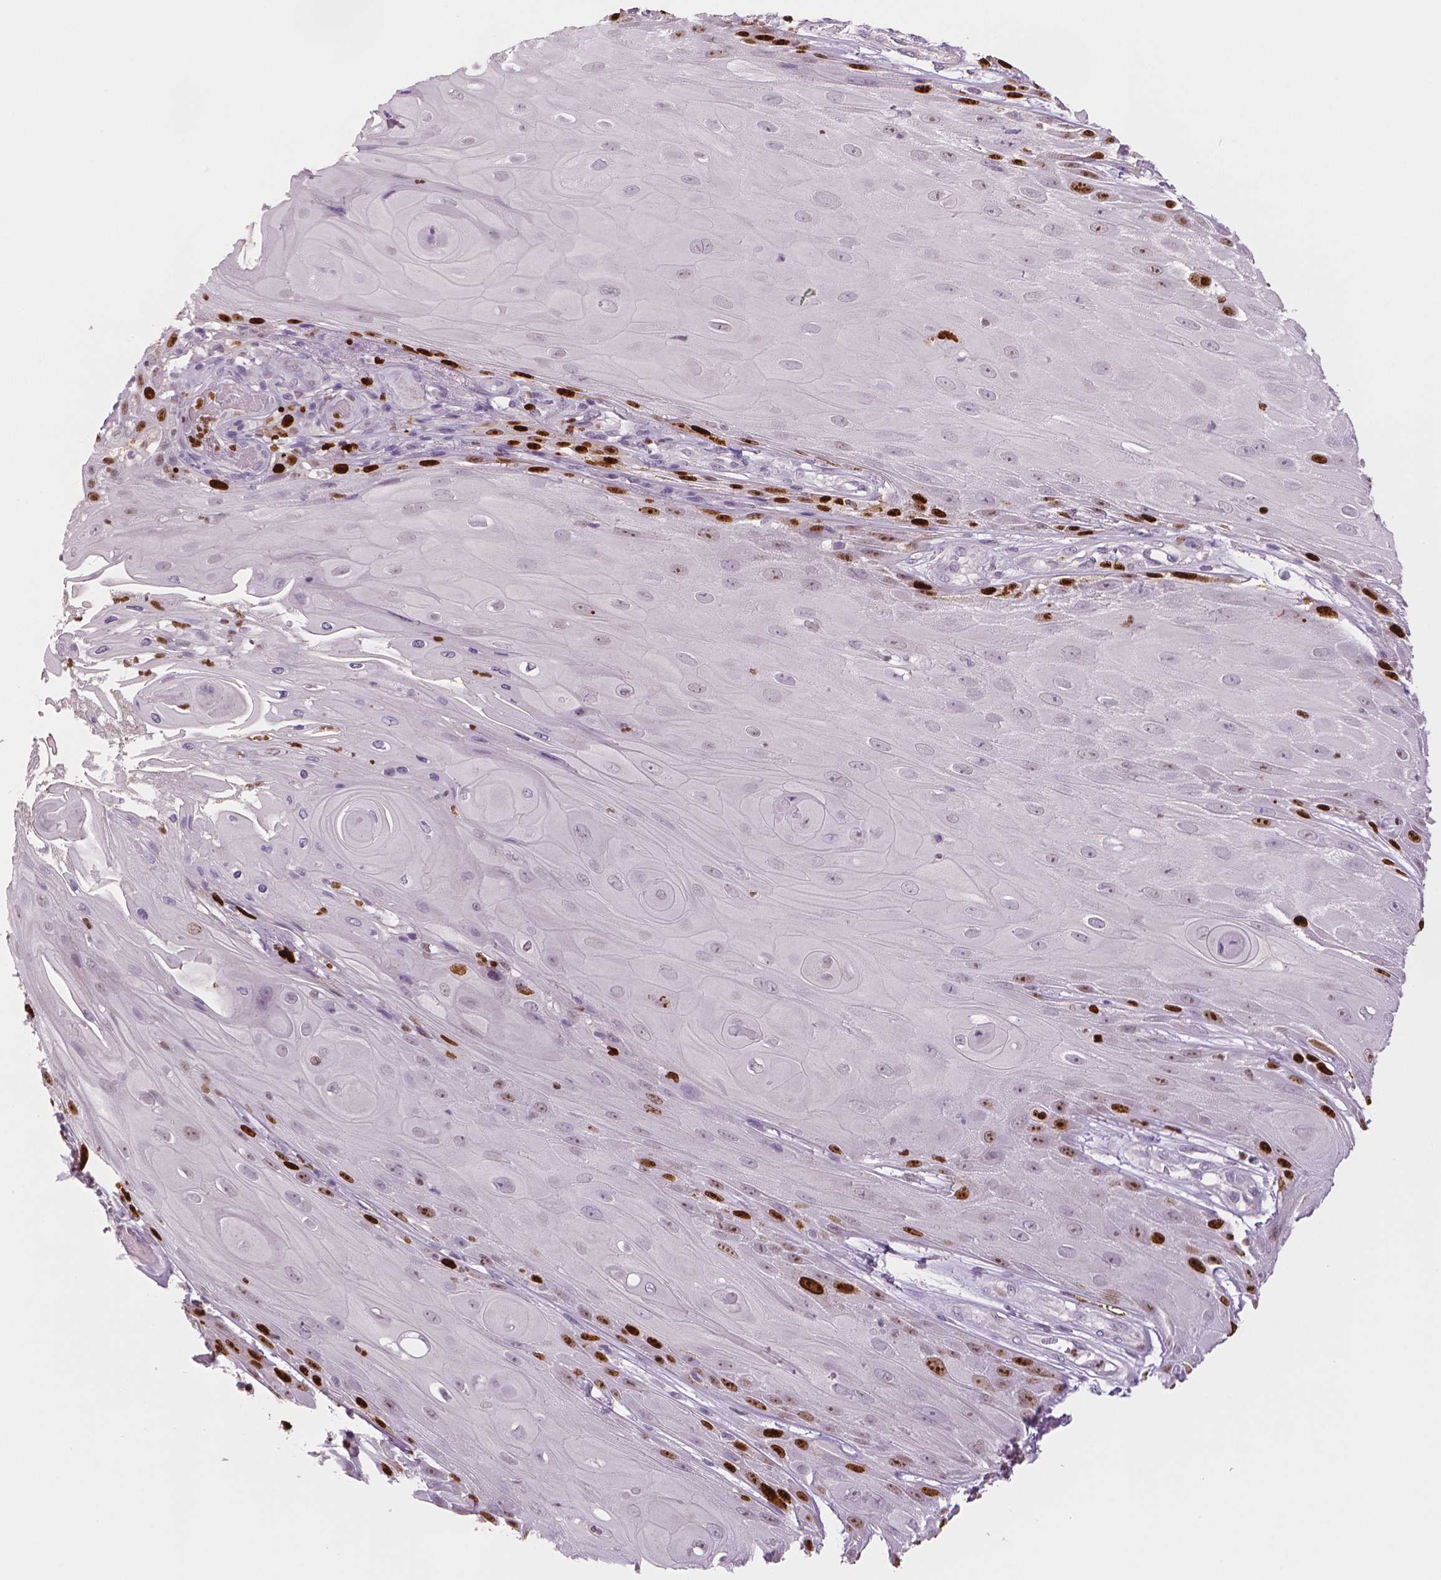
{"staining": {"intensity": "strong", "quantity": "<25%", "location": "nuclear"}, "tissue": "skin cancer", "cell_type": "Tumor cells", "image_type": "cancer", "snomed": [{"axis": "morphology", "description": "Squamous cell carcinoma, NOS"}, {"axis": "topography", "description": "Skin"}], "caption": "The photomicrograph exhibits a brown stain indicating the presence of a protein in the nuclear of tumor cells in skin squamous cell carcinoma. The staining is performed using DAB (3,3'-diaminobenzidine) brown chromogen to label protein expression. The nuclei are counter-stained blue using hematoxylin.", "gene": "MKI67", "patient": {"sex": "male", "age": 62}}